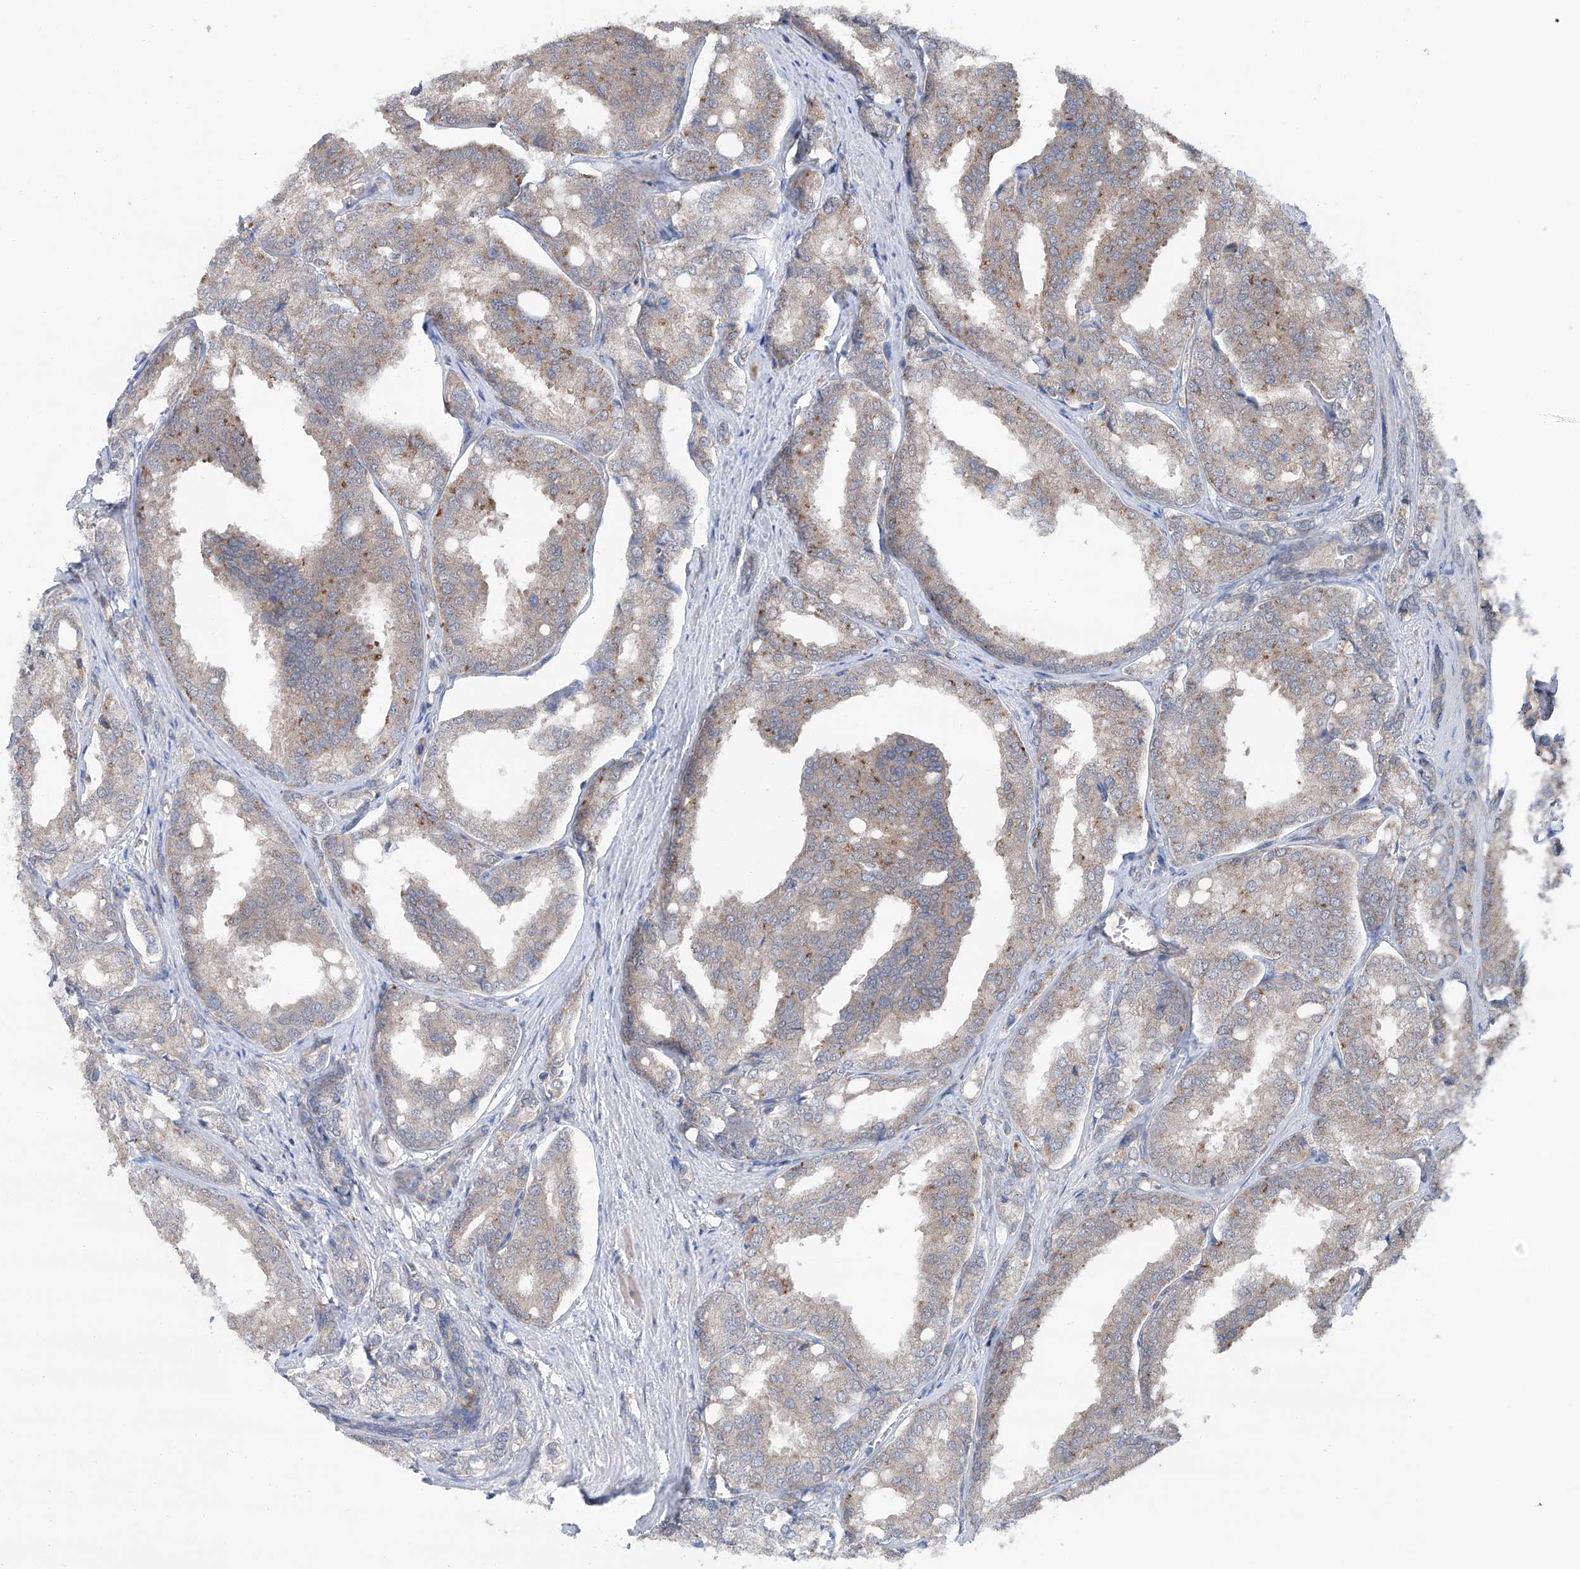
{"staining": {"intensity": "weak", "quantity": "25%-75%", "location": "cytoplasmic/membranous"}, "tissue": "prostate cancer", "cell_type": "Tumor cells", "image_type": "cancer", "snomed": [{"axis": "morphology", "description": "Adenocarcinoma, High grade"}, {"axis": "topography", "description": "Prostate"}], "caption": "Immunohistochemistry of human prostate cancer (adenocarcinoma (high-grade)) displays low levels of weak cytoplasmic/membranous positivity in about 25%-75% of tumor cells.", "gene": "SIX4", "patient": {"sex": "male", "age": 50}}